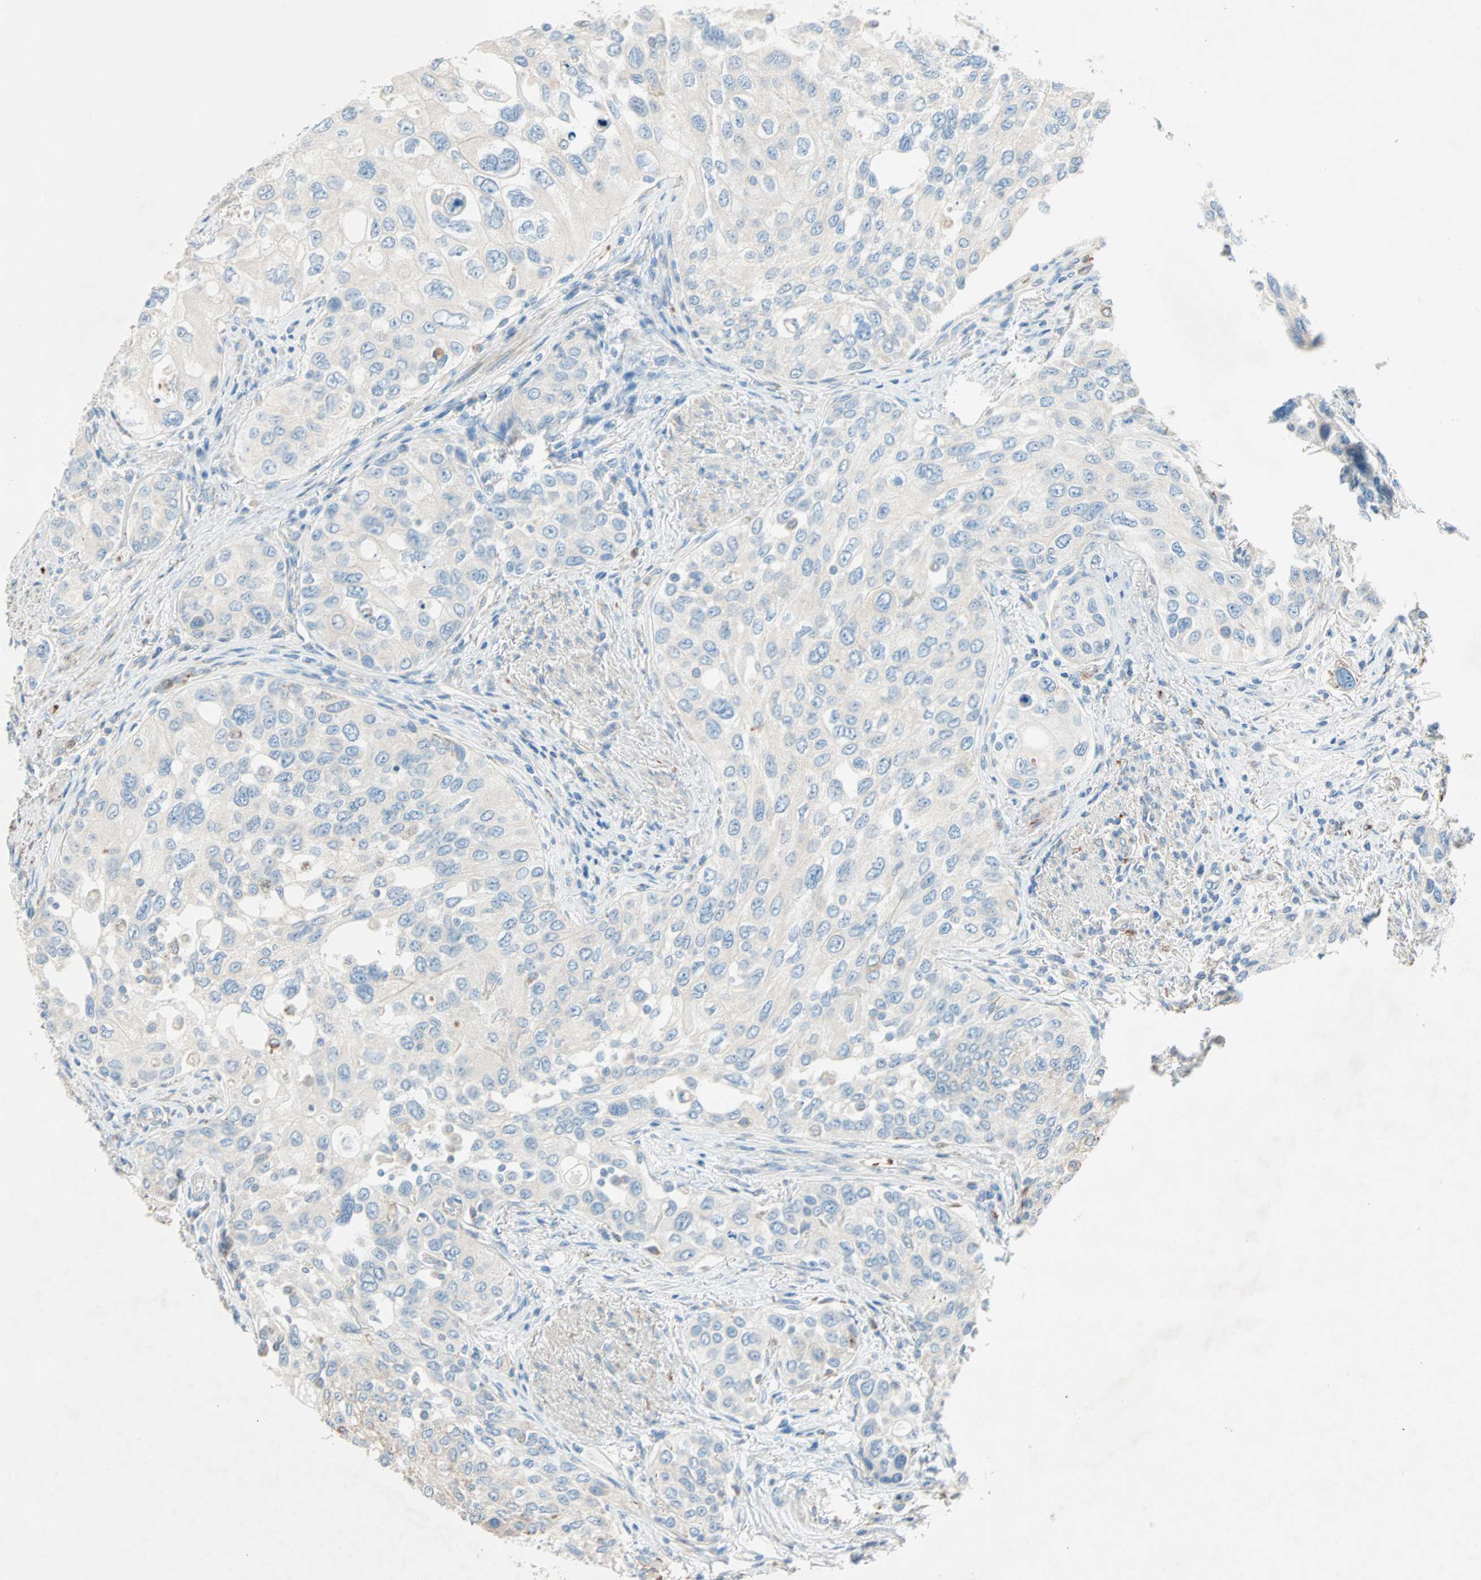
{"staining": {"intensity": "weak", "quantity": ">75%", "location": "cytoplasmic/membranous"}, "tissue": "urothelial cancer", "cell_type": "Tumor cells", "image_type": "cancer", "snomed": [{"axis": "morphology", "description": "Urothelial carcinoma, High grade"}, {"axis": "topography", "description": "Urinary bladder"}], "caption": "The micrograph shows immunohistochemical staining of urothelial cancer. There is weak cytoplasmic/membranous expression is appreciated in approximately >75% of tumor cells. Nuclei are stained in blue.", "gene": "LY6G6F", "patient": {"sex": "female", "age": 56}}